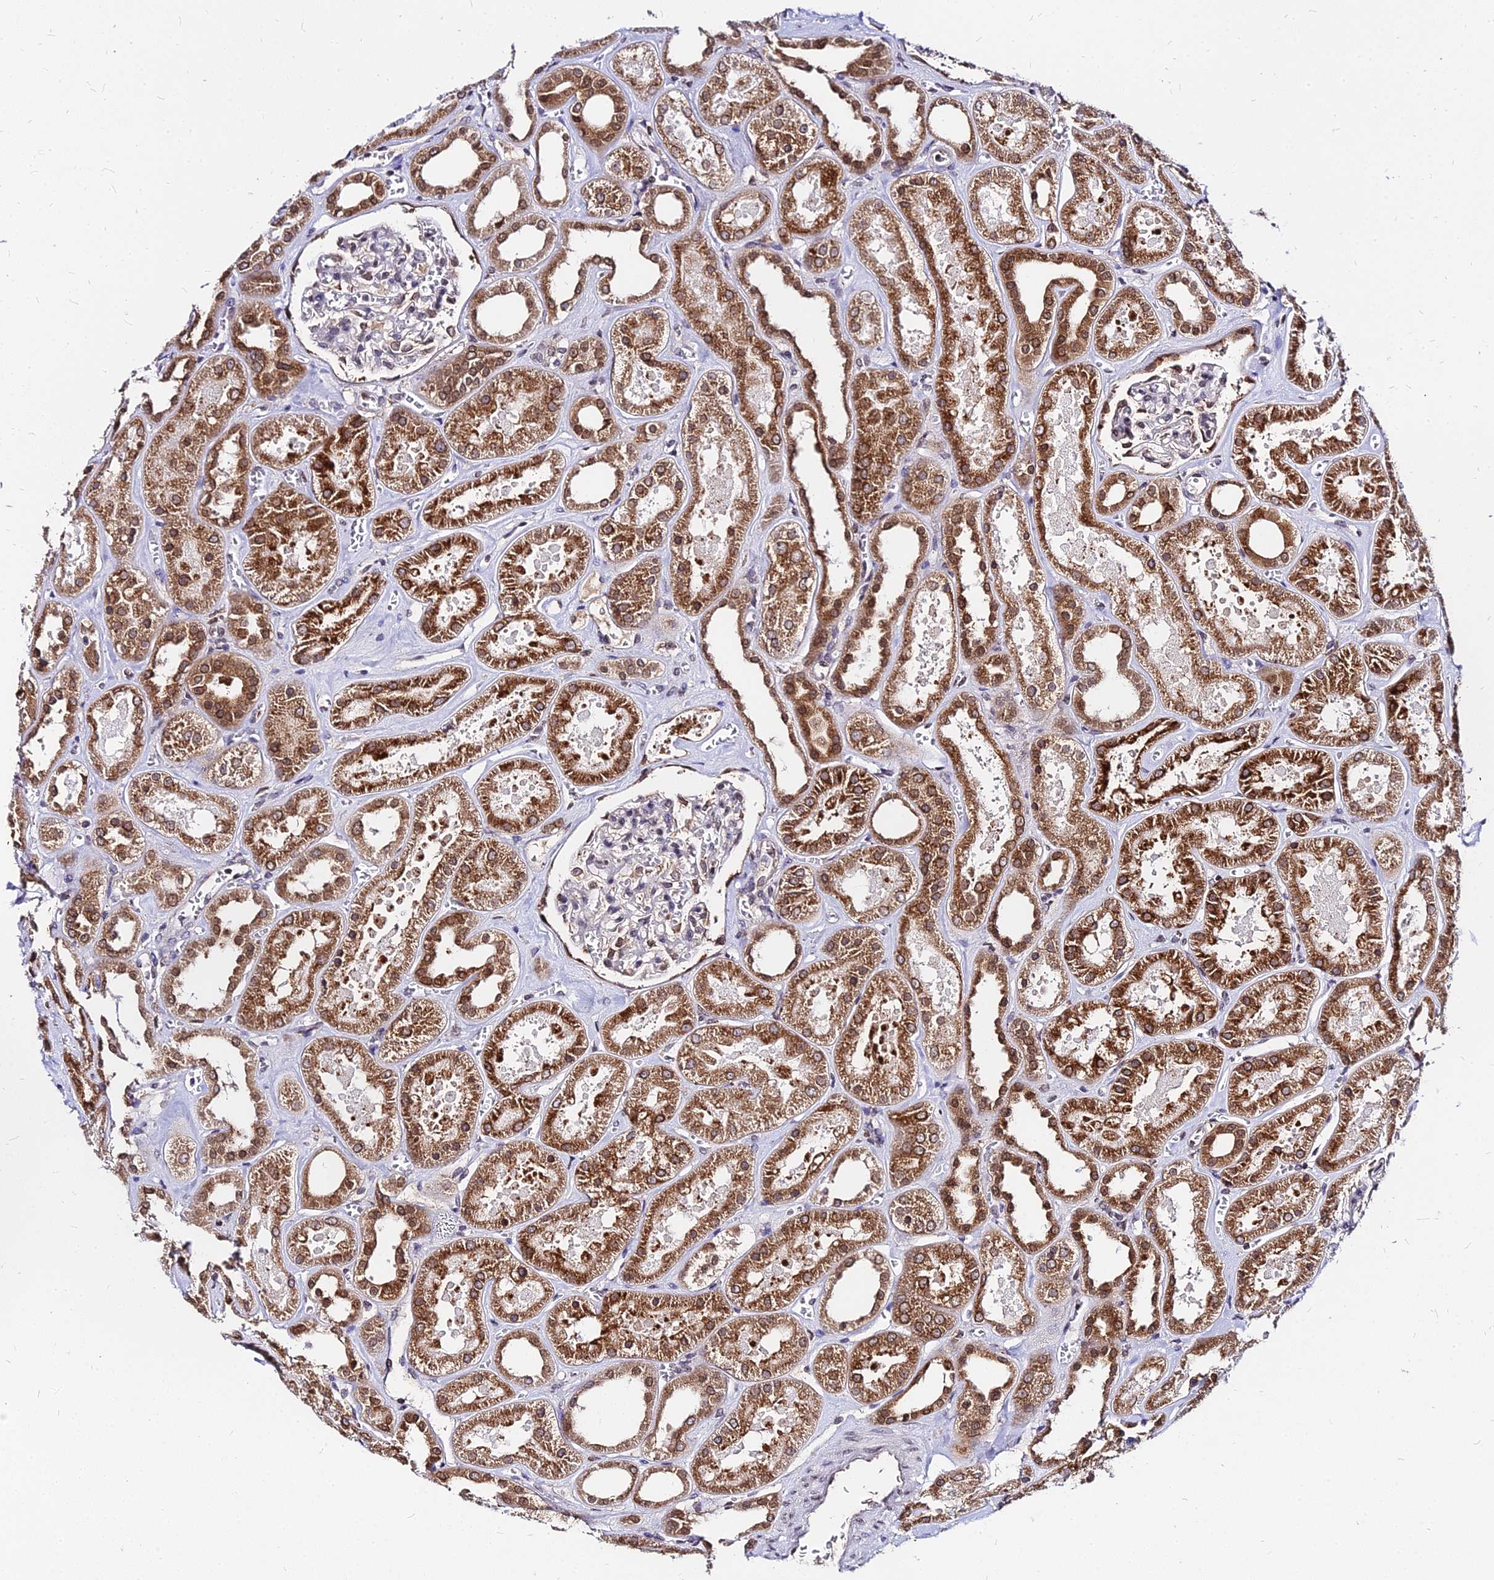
{"staining": {"intensity": "weak", "quantity": "25%-75%", "location": "cytoplasmic/membranous"}, "tissue": "kidney", "cell_type": "Cells in glomeruli", "image_type": "normal", "snomed": [{"axis": "morphology", "description": "Normal tissue, NOS"}, {"axis": "morphology", "description": "Adenocarcinoma, NOS"}, {"axis": "topography", "description": "Kidney"}], "caption": "A micrograph of kidney stained for a protein displays weak cytoplasmic/membranous brown staining in cells in glomeruli.", "gene": "RNF121", "patient": {"sex": "female", "age": 68}}